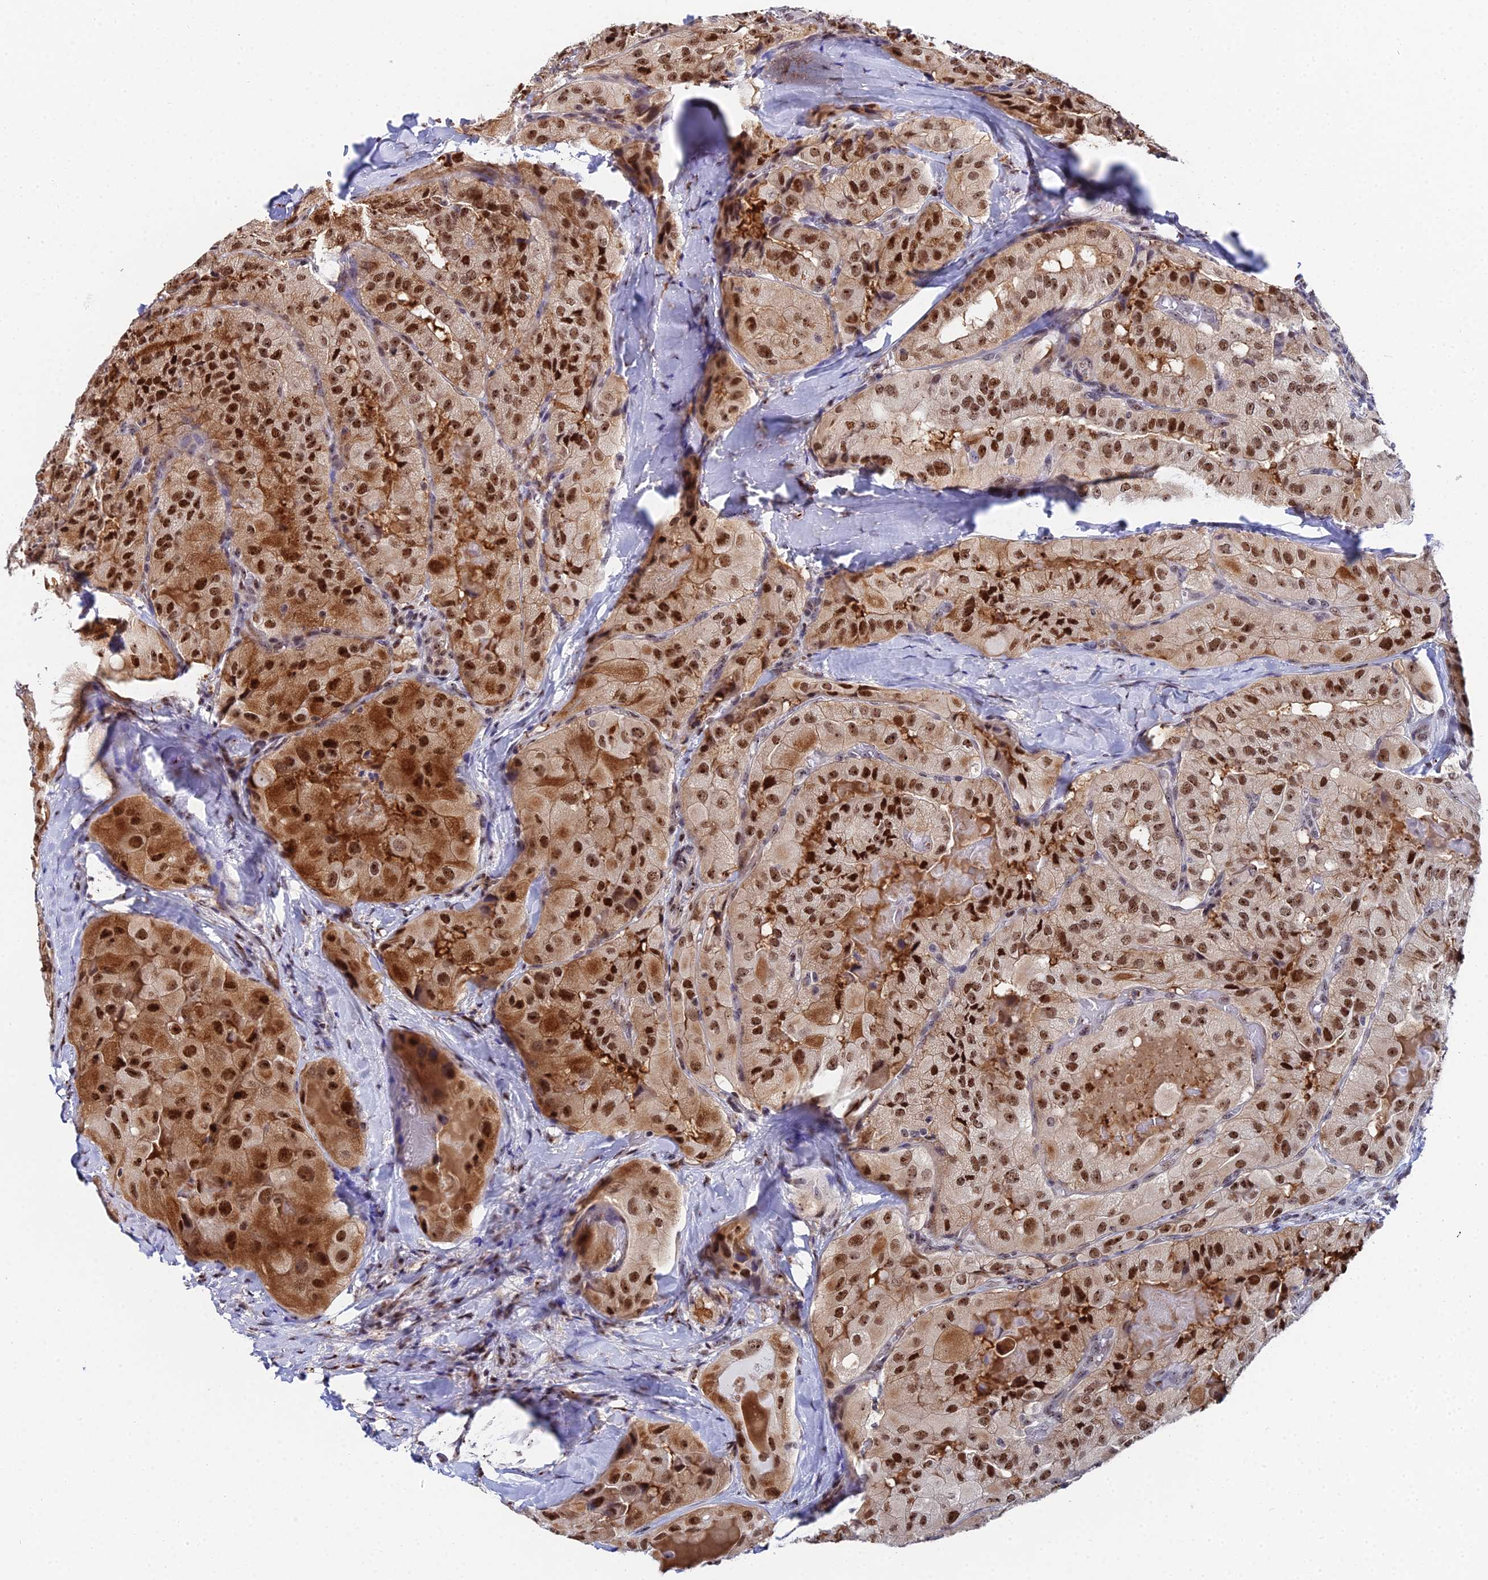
{"staining": {"intensity": "strong", "quantity": ">75%", "location": "cytoplasmic/membranous,nuclear"}, "tissue": "thyroid cancer", "cell_type": "Tumor cells", "image_type": "cancer", "snomed": [{"axis": "morphology", "description": "Normal tissue, NOS"}, {"axis": "morphology", "description": "Papillary adenocarcinoma, NOS"}, {"axis": "topography", "description": "Thyroid gland"}], "caption": "Immunohistochemical staining of human thyroid cancer (papillary adenocarcinoma) demonstrates high levels of strong cytoplasmic/membranous and nuclear protein expression in approximately >75% of tumor cells. The protein of interest is shown in brown color, while the nuclei are stained blue.", "gene": "TIFA", "patient": {"sex": "female", "age": 59}}